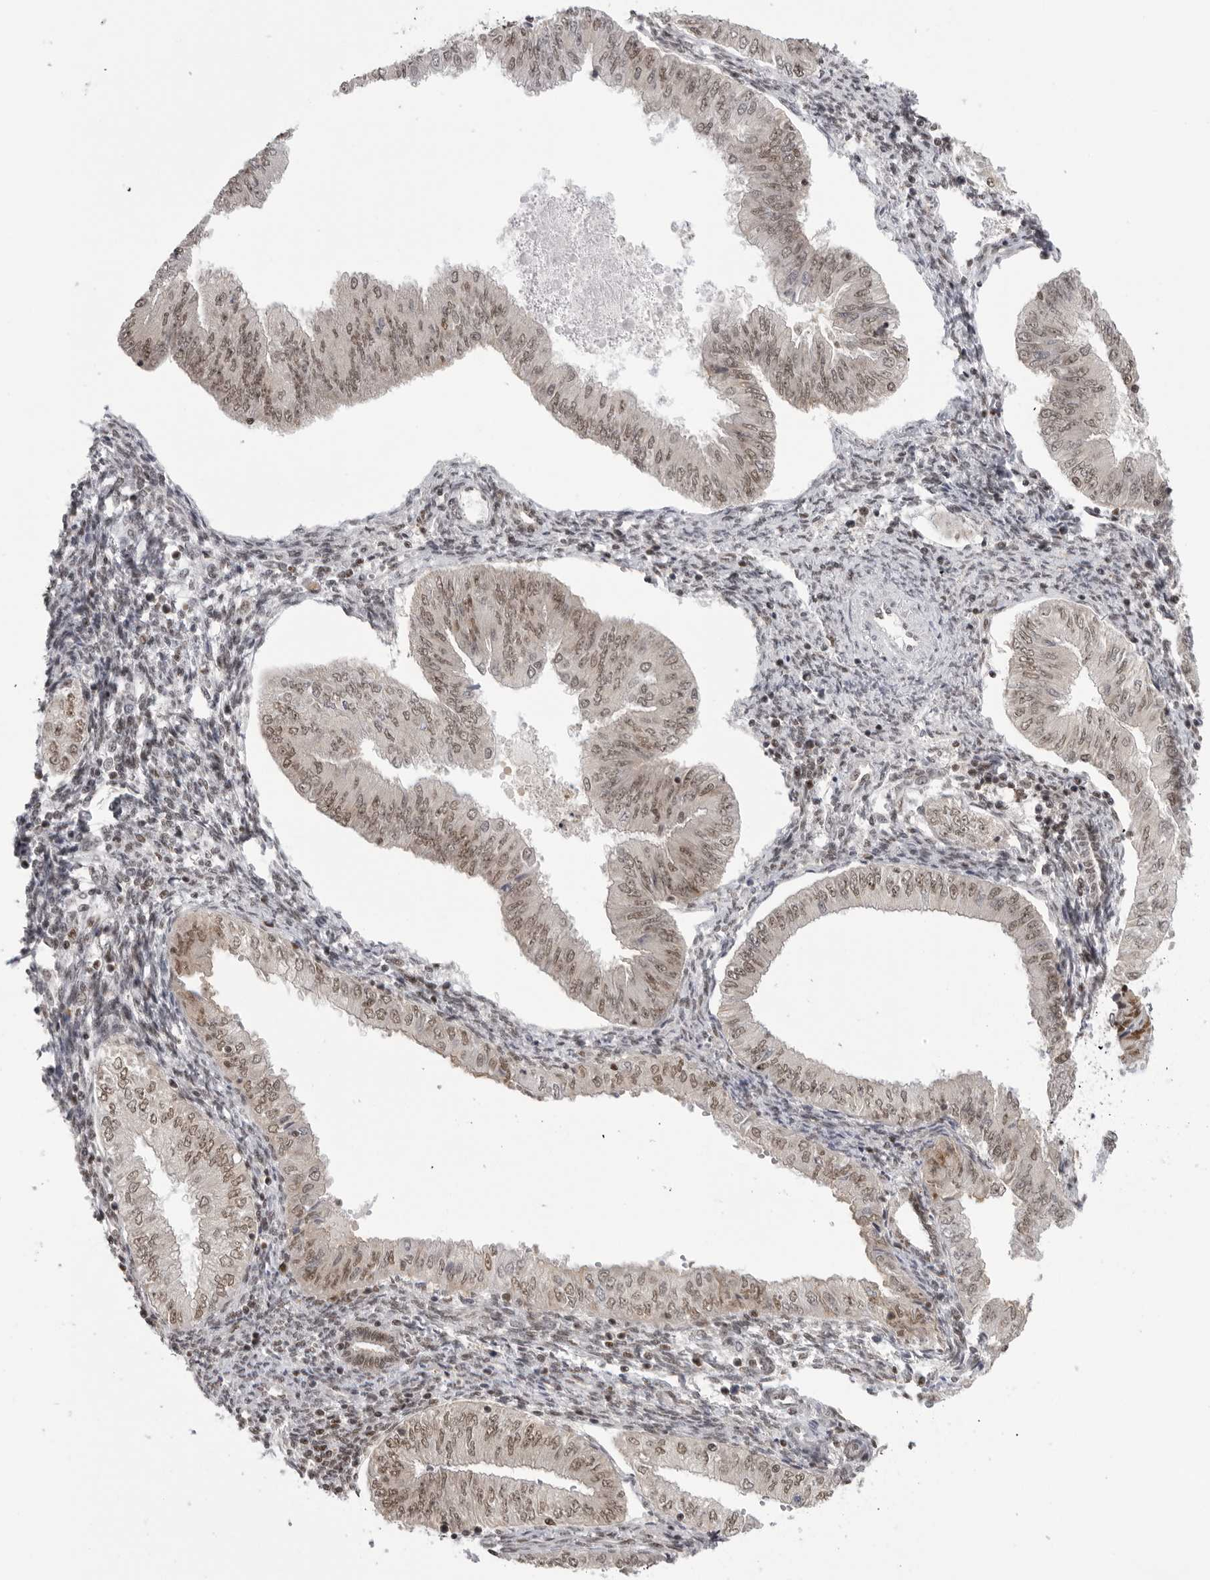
{"staining": {"intensity": "weak", "quantity": ">75%", "location": "nuclear"}, "tissue": "endometrial cancer", "cell_type": "Tumor cells", "image_type": "cancer", "snomed": [{"axis": "morphology", "description": "Normal tissue, NOS"}, {"axis": "morphology", "description": "Adenocarcinoma, NOS"}, {"axis": "topography", "description": "Endometrium"}], "caption": "Protein expression analysis of endometrial cancer displays weak nuclear staining in approximately >75% of tumor cells.", "gene": "RPA2", "patient": {"sex": "female", "age": 53}}